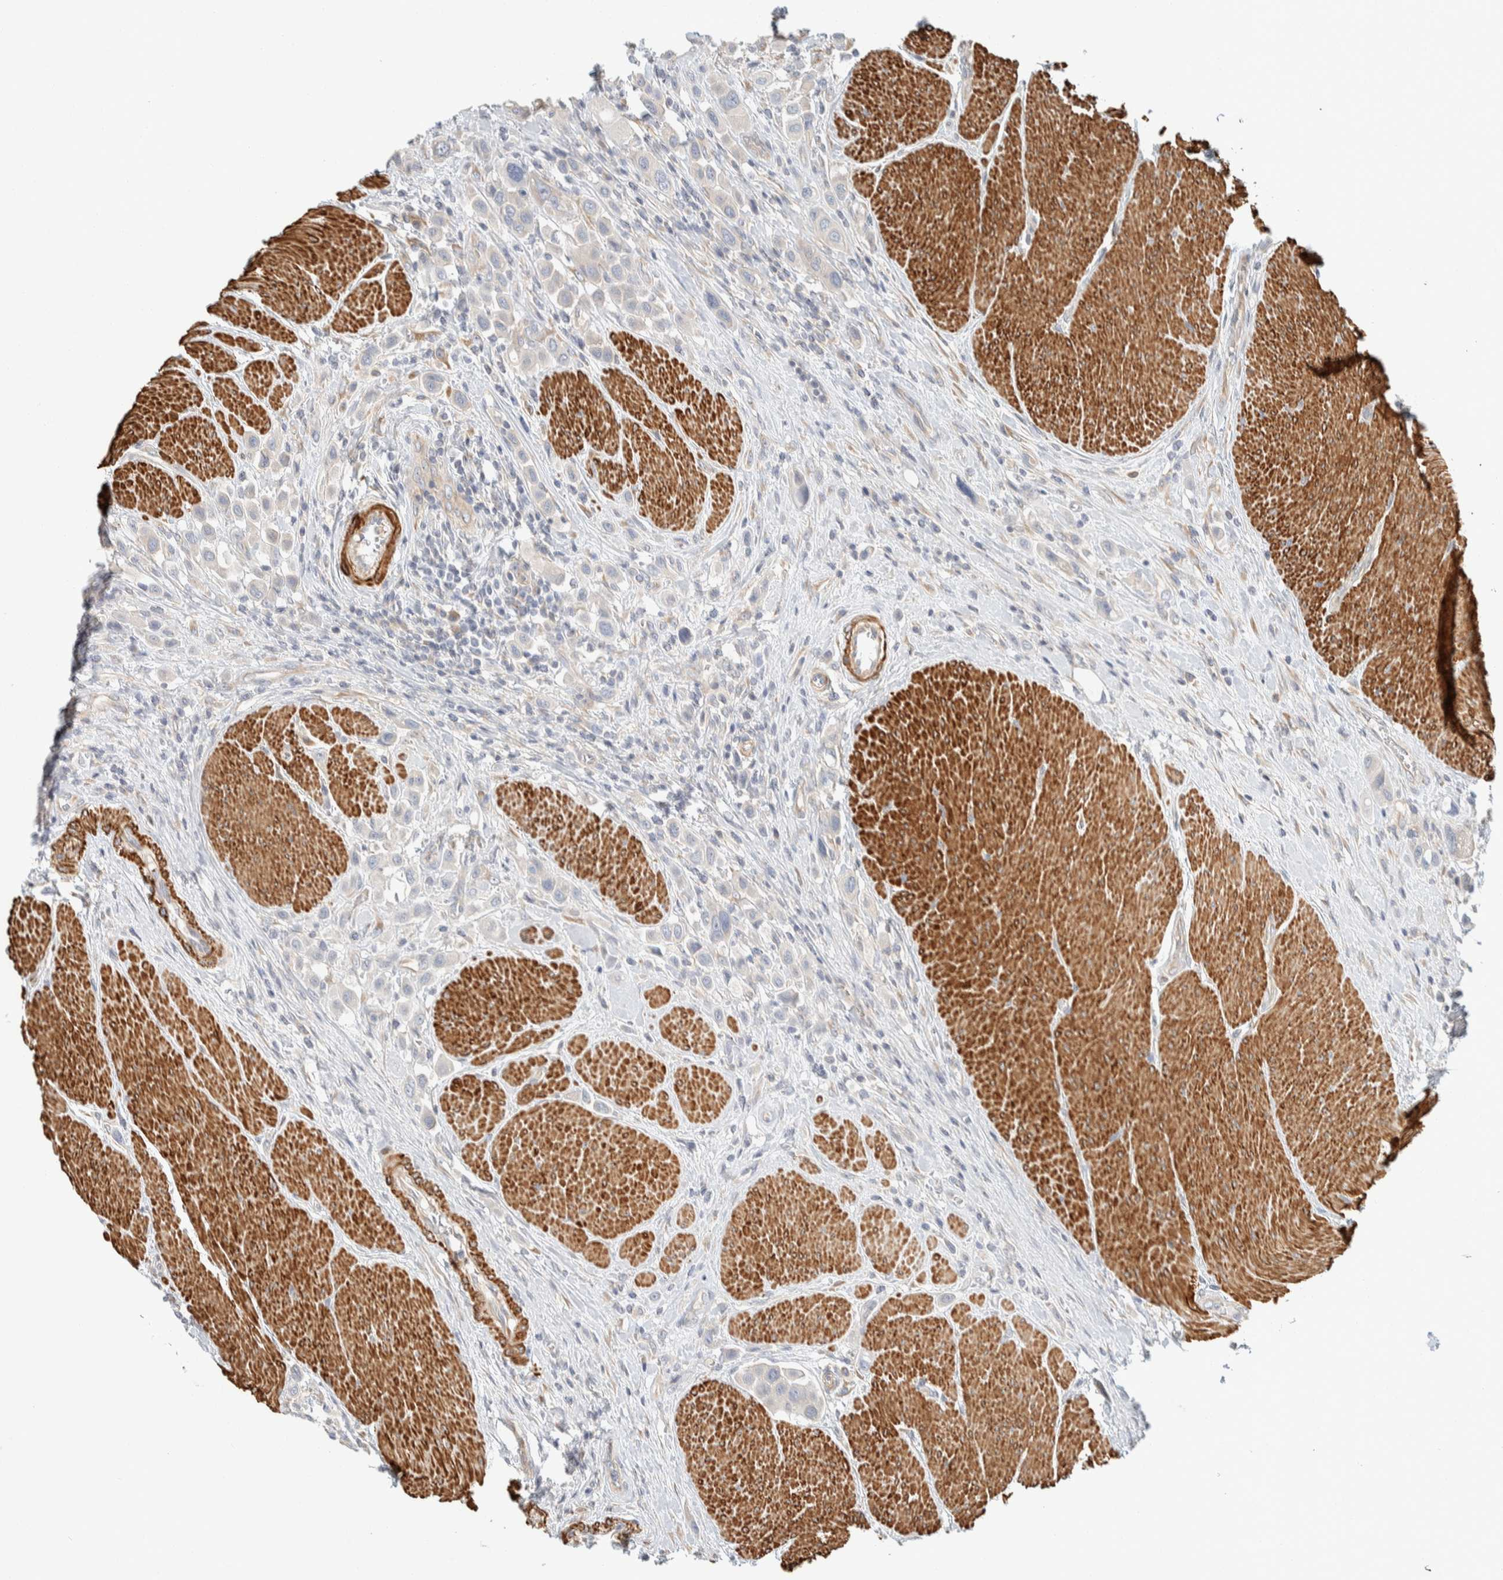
{"staining": {"intensity": "negative", "quantity": "none", "location": "none"}, "tissue": "urothelial cancer", "cell_type": "Tumor cells", "image_type": "cancer", "snomed": [{"axis": "morphology", "description": "Urothelial carcinoma, High grade"}, {"axis": "topography", "description": "Urinary bladder"}], "caption": "An immunohistochemistry (IHC) image of high-grade urothelial carcinoma is shown. There is no staining in tumor cells of high-grade urothelial carcinoma. (DAB immunohistochemistry (IHC) visualized using brightfield microscopy, high magnification).", "gene": "CDR2", "patient": {"sex": "male", "age": 50}}